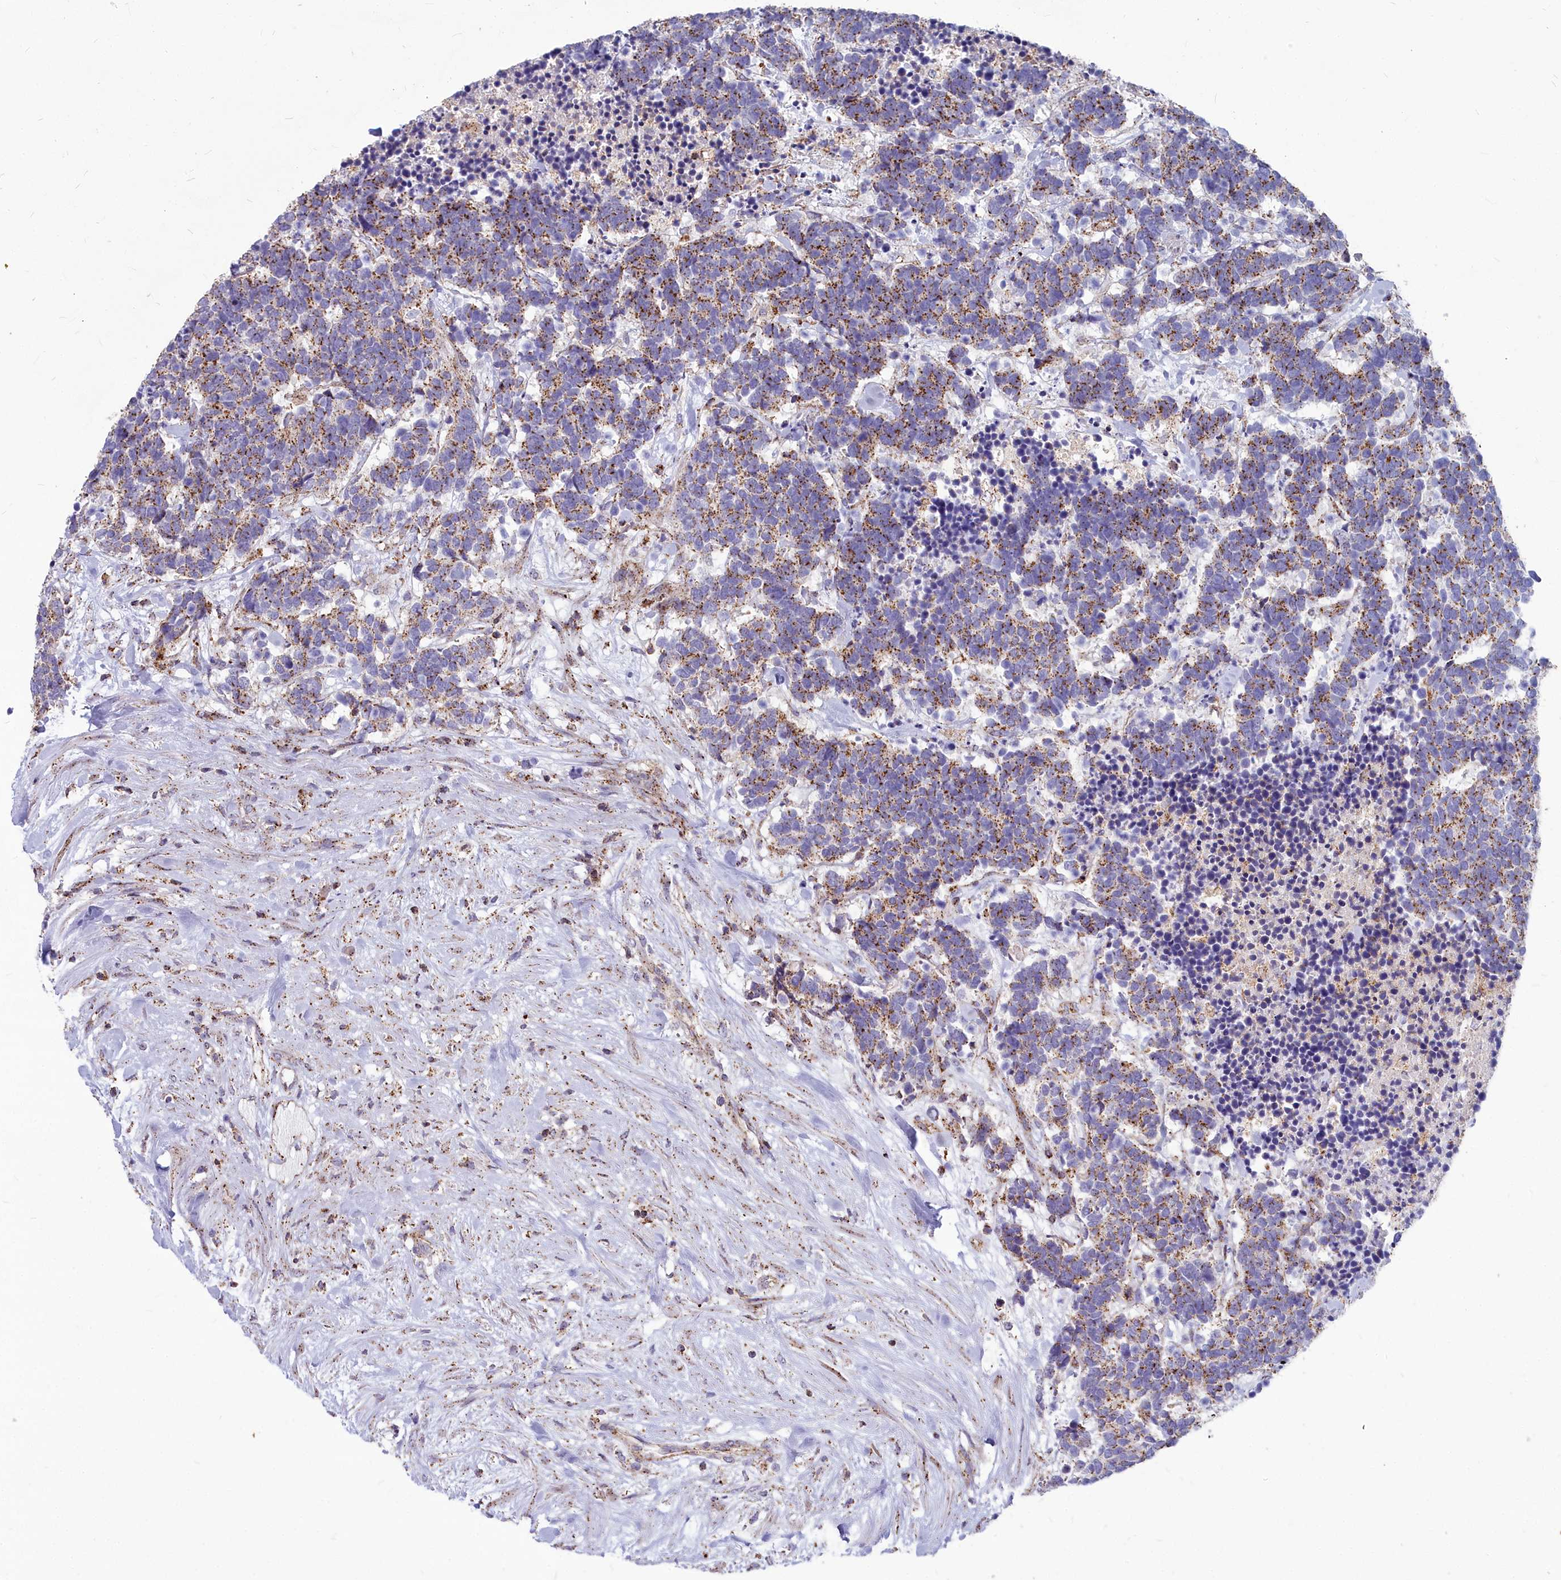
{"staining": {"intensity": "moderate", "quantity": "25%-75%", "location": "cytoplasmic/membranous"}, "tissue": "carcinoid", "cell_type": "Tumor cells", "image_type": "cancer", "snomed": [{"axis": "morphology", "description": "Carcinoma, NOS"}, {"axis": "morphology", "description": "Carcinoid, malignant, NOS"}, {"axis": "topography", "description": "Prostate"}], "caption": "Approximately 25%-75% of tumor cells in human carcinoid exhibit moderate cytoplasmic/membranous protein expression as visualized by brown immunohistochemical staining.", "gene": "FRMPD1", "patient": {"sex": "male", "age": 57}}